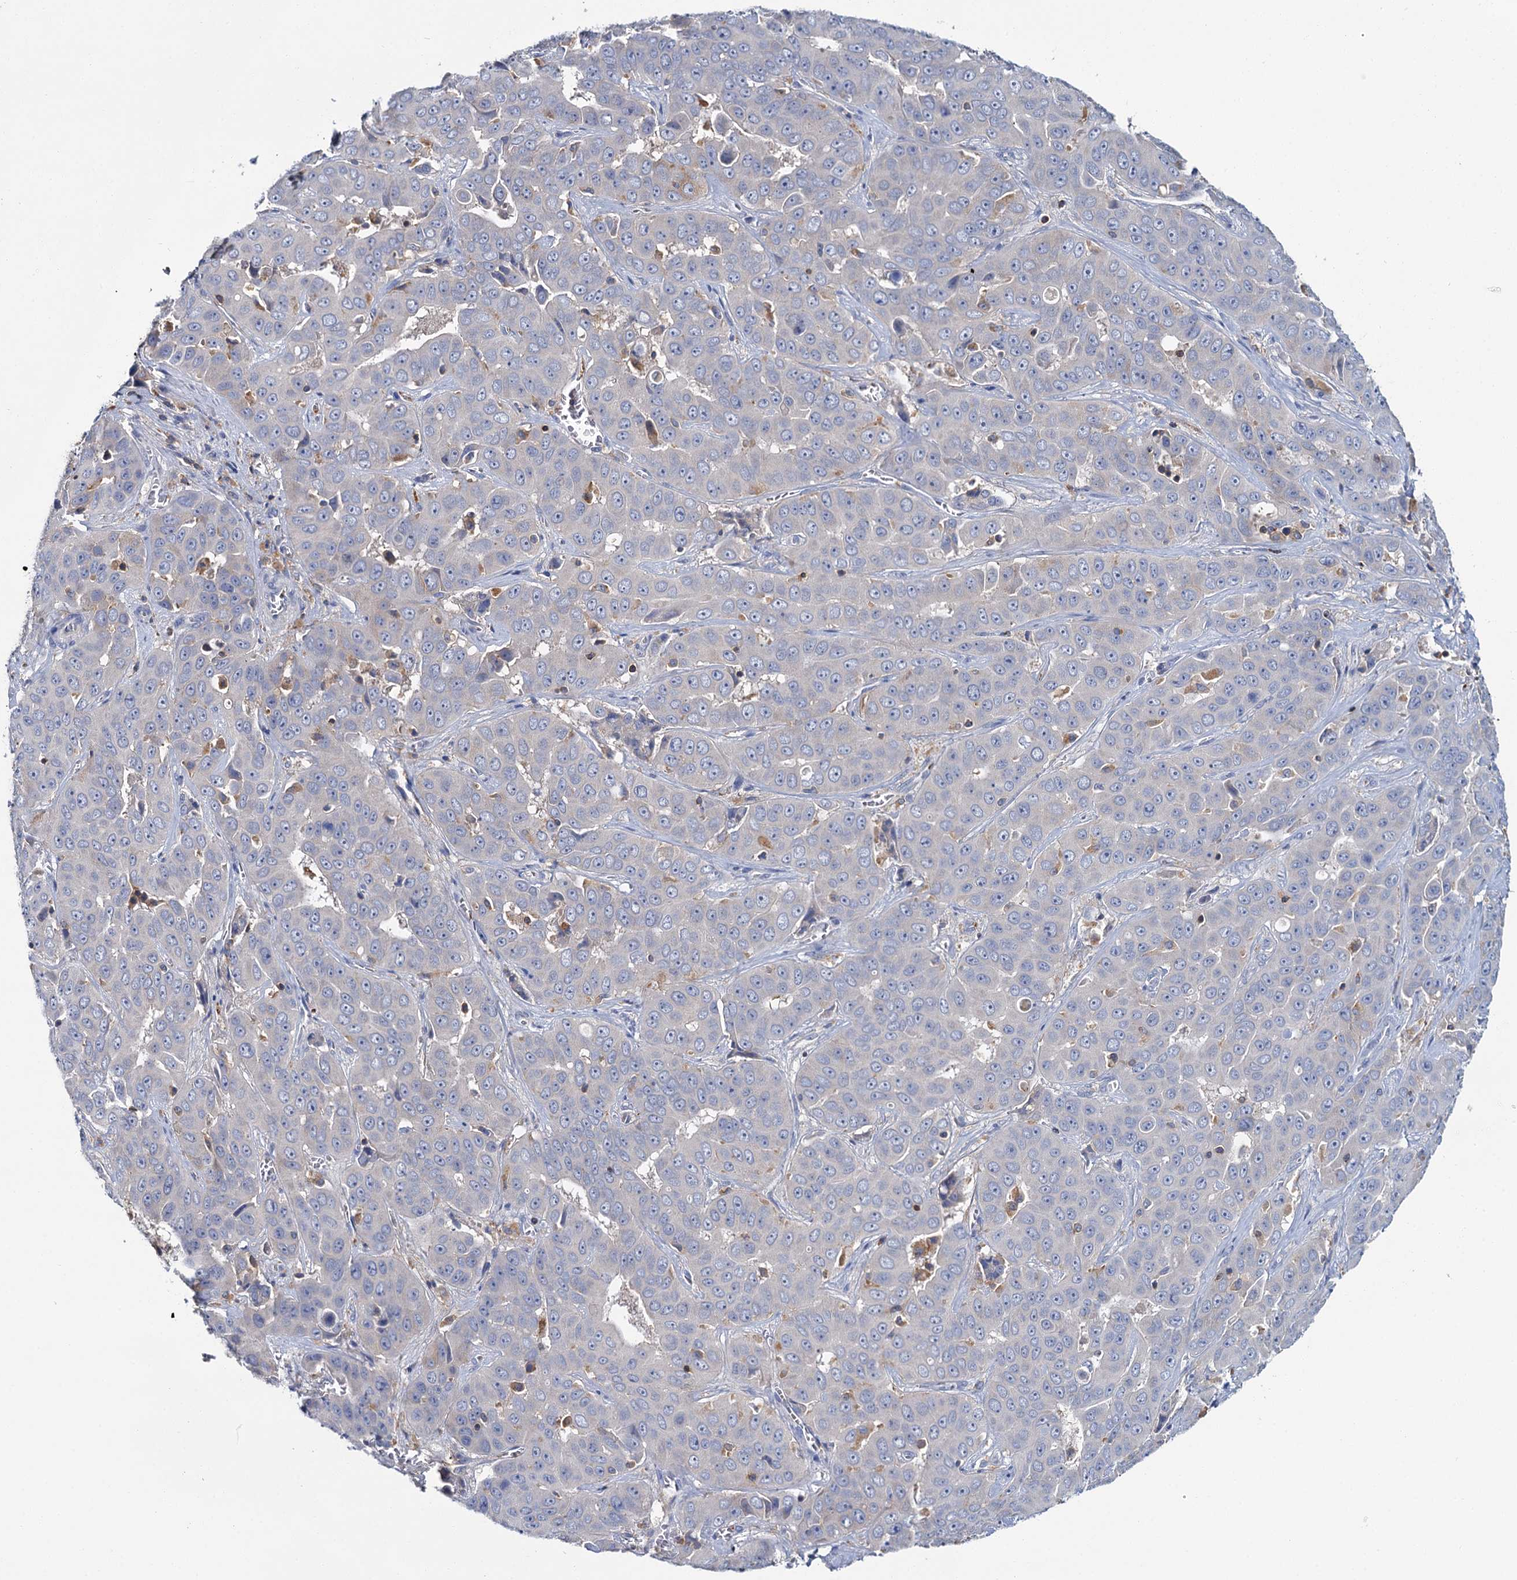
{"staining": {"intensity": "negative", "quantity": "none", "location": "none"}, "tissue": "liver cancer", "cell_type": "Tumor cells", "image_type": "cancer", "snomed": [{"axis": "morphology", "description": "Cholangiocarcinoma"}, {"axis": "topography", "description": "Liver"}], "caption": "The photomicrograph shows no significant staining in tumor cells of liver cancer (cholangiocarcinoma).", "gene": "FGFR2", "patient": {"sex": "female", "age": 52}}